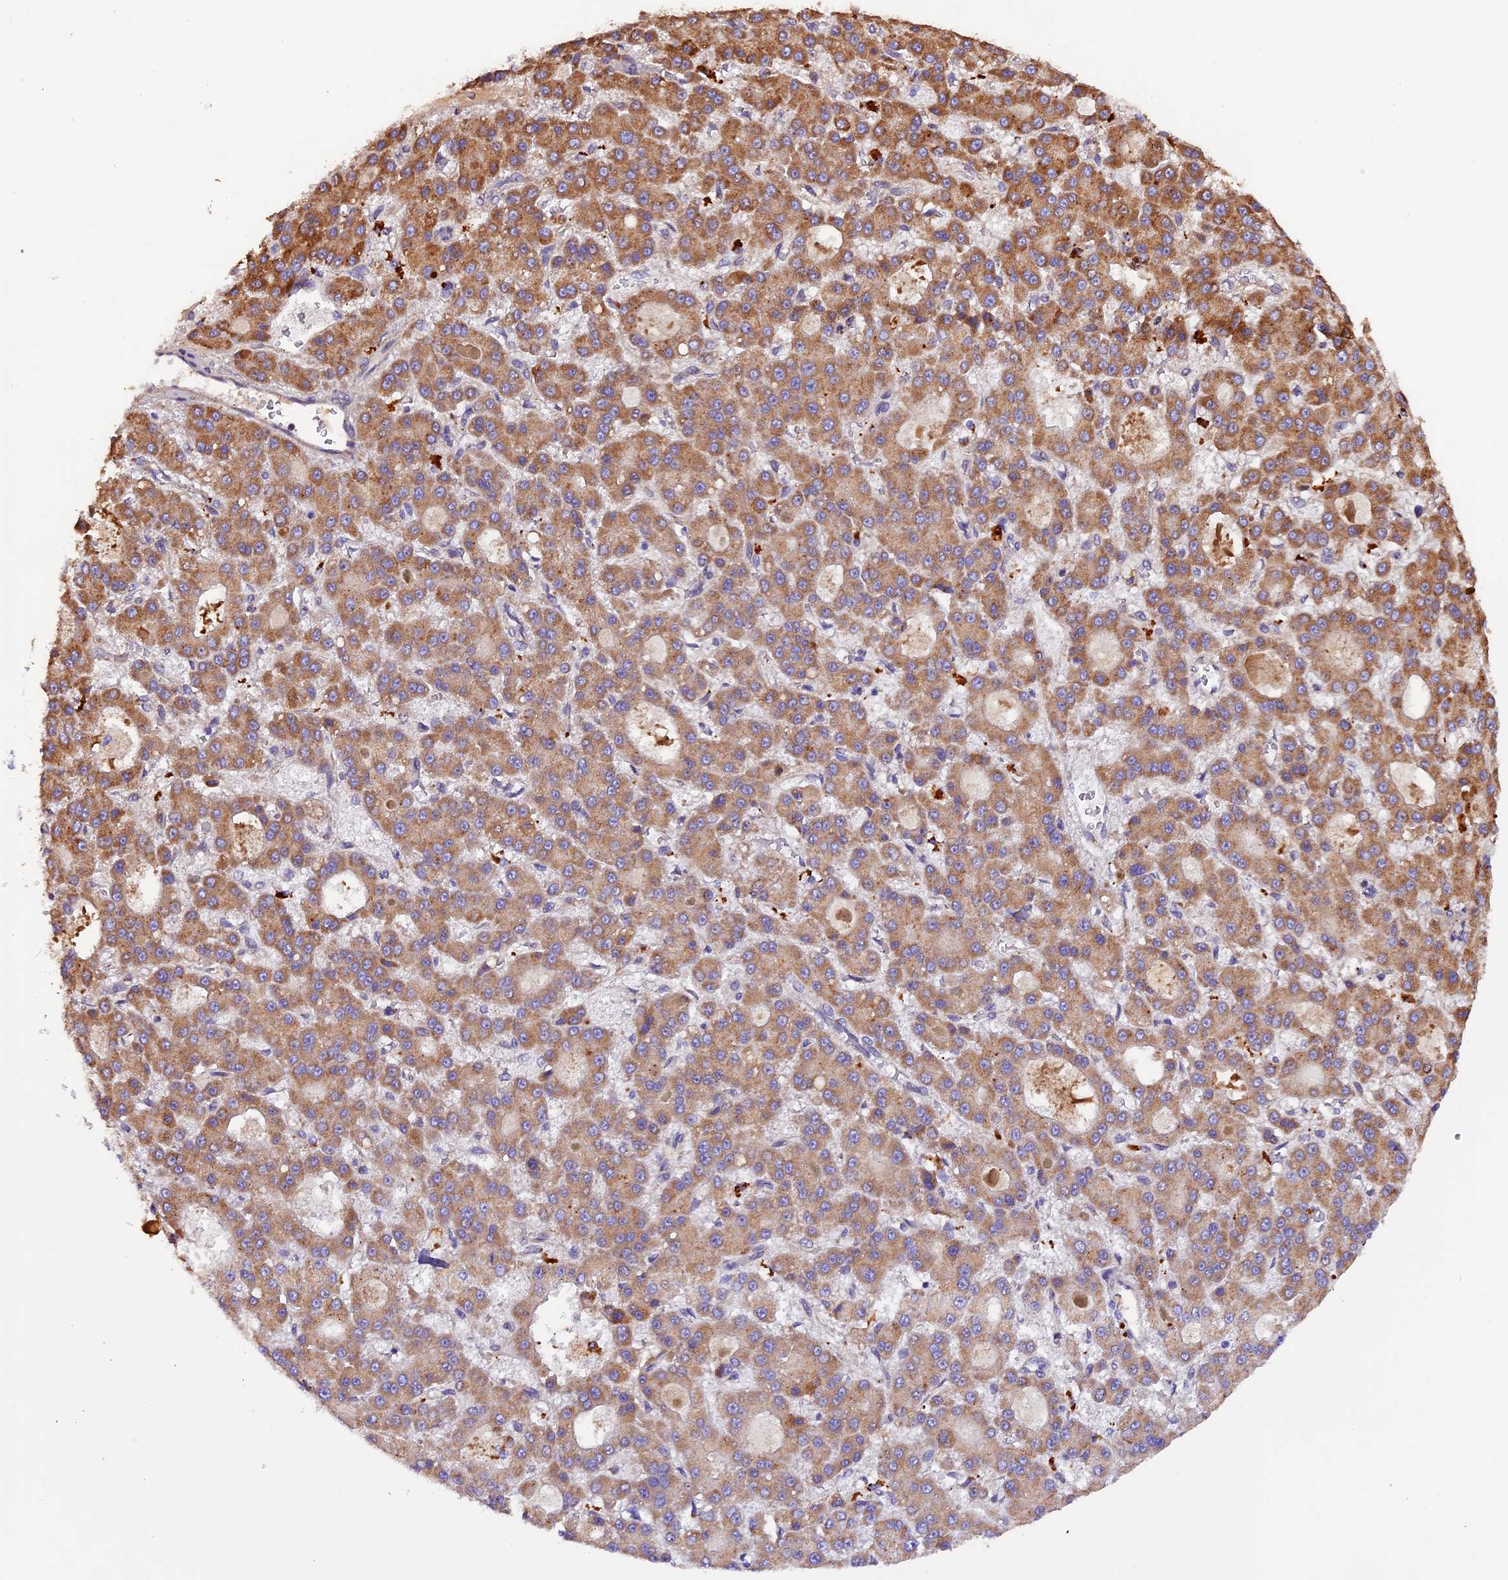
{"staining": {"intensity": "moderate", "quantity": ">75%", "location": "cytoplasmic/membranous"}, "tissue": "liver cancer", "cell_type": "Tumor cells", "image_type": "cancer", "snomed": [{"axis": "morphology", "description": "Carcinoma, Hepatocellular, NOS"}, {"axis": "topography", "description": "Liver"}], "caption": "Human hepatocellular carcinoma (liver) stained with a protein marker shows moderate staining in tumor cells.", "gene": "METTL22", "patient": {"sex": "male", "age": 70}}